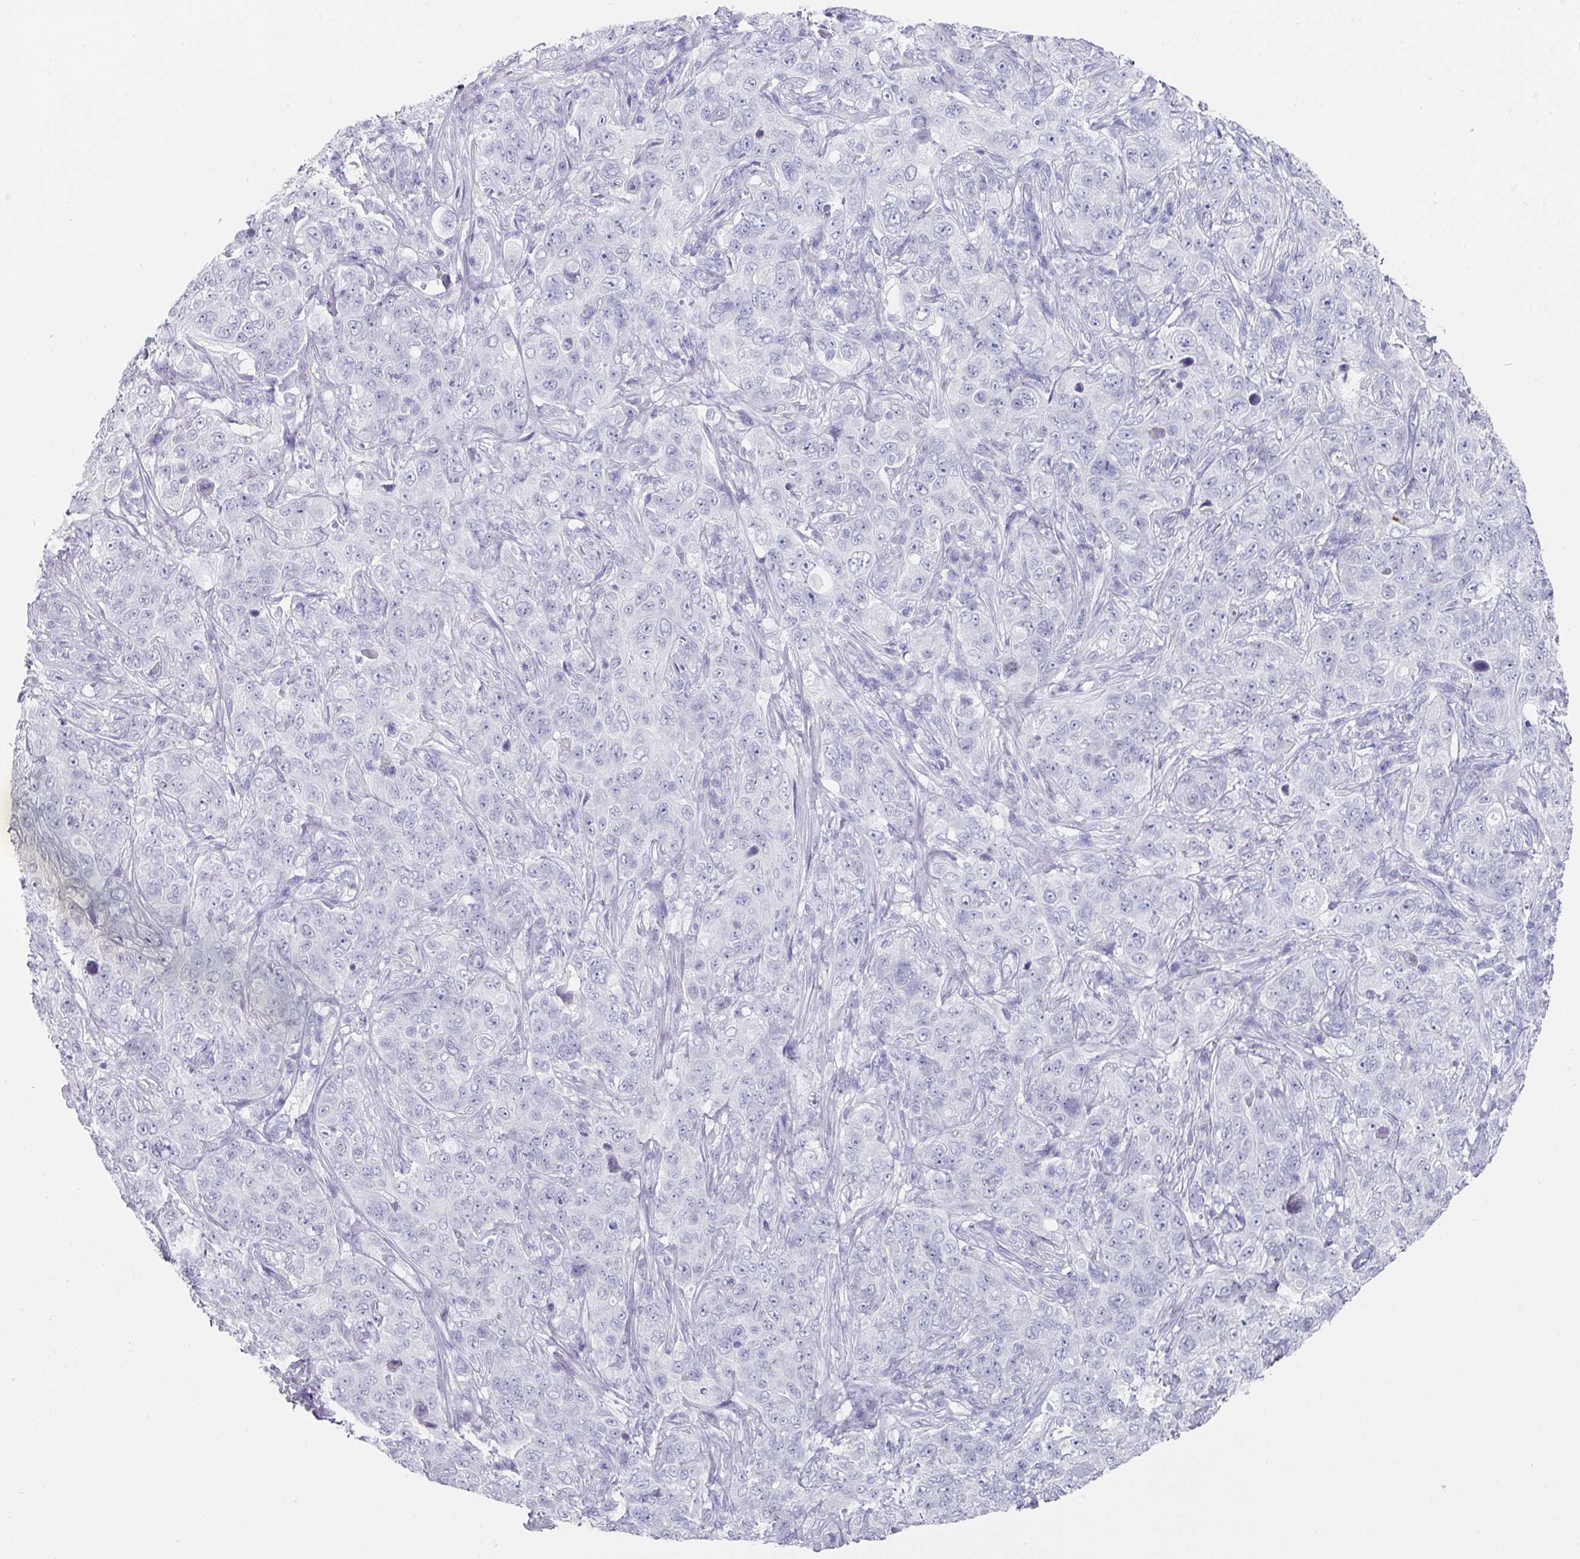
{"staining": {"intensity": "negative", "quantity": "none", "location": "none"}, "tissue": "pancreatic cancer", "cell_type": "Tumor cells", "image_type": "cancer", "snomed": [{"axis": "morphology", "description": "Adenocarcinoma, NOS"}, {"axis": "topography", "description": "Pancreas"}], "caption": "IHC of pancreatic cancer (adenocarcinoma) exhibits no positivity in tumor cells.", "gene": "SETBP1", "patient": {"sex": "male", "age": 68}}